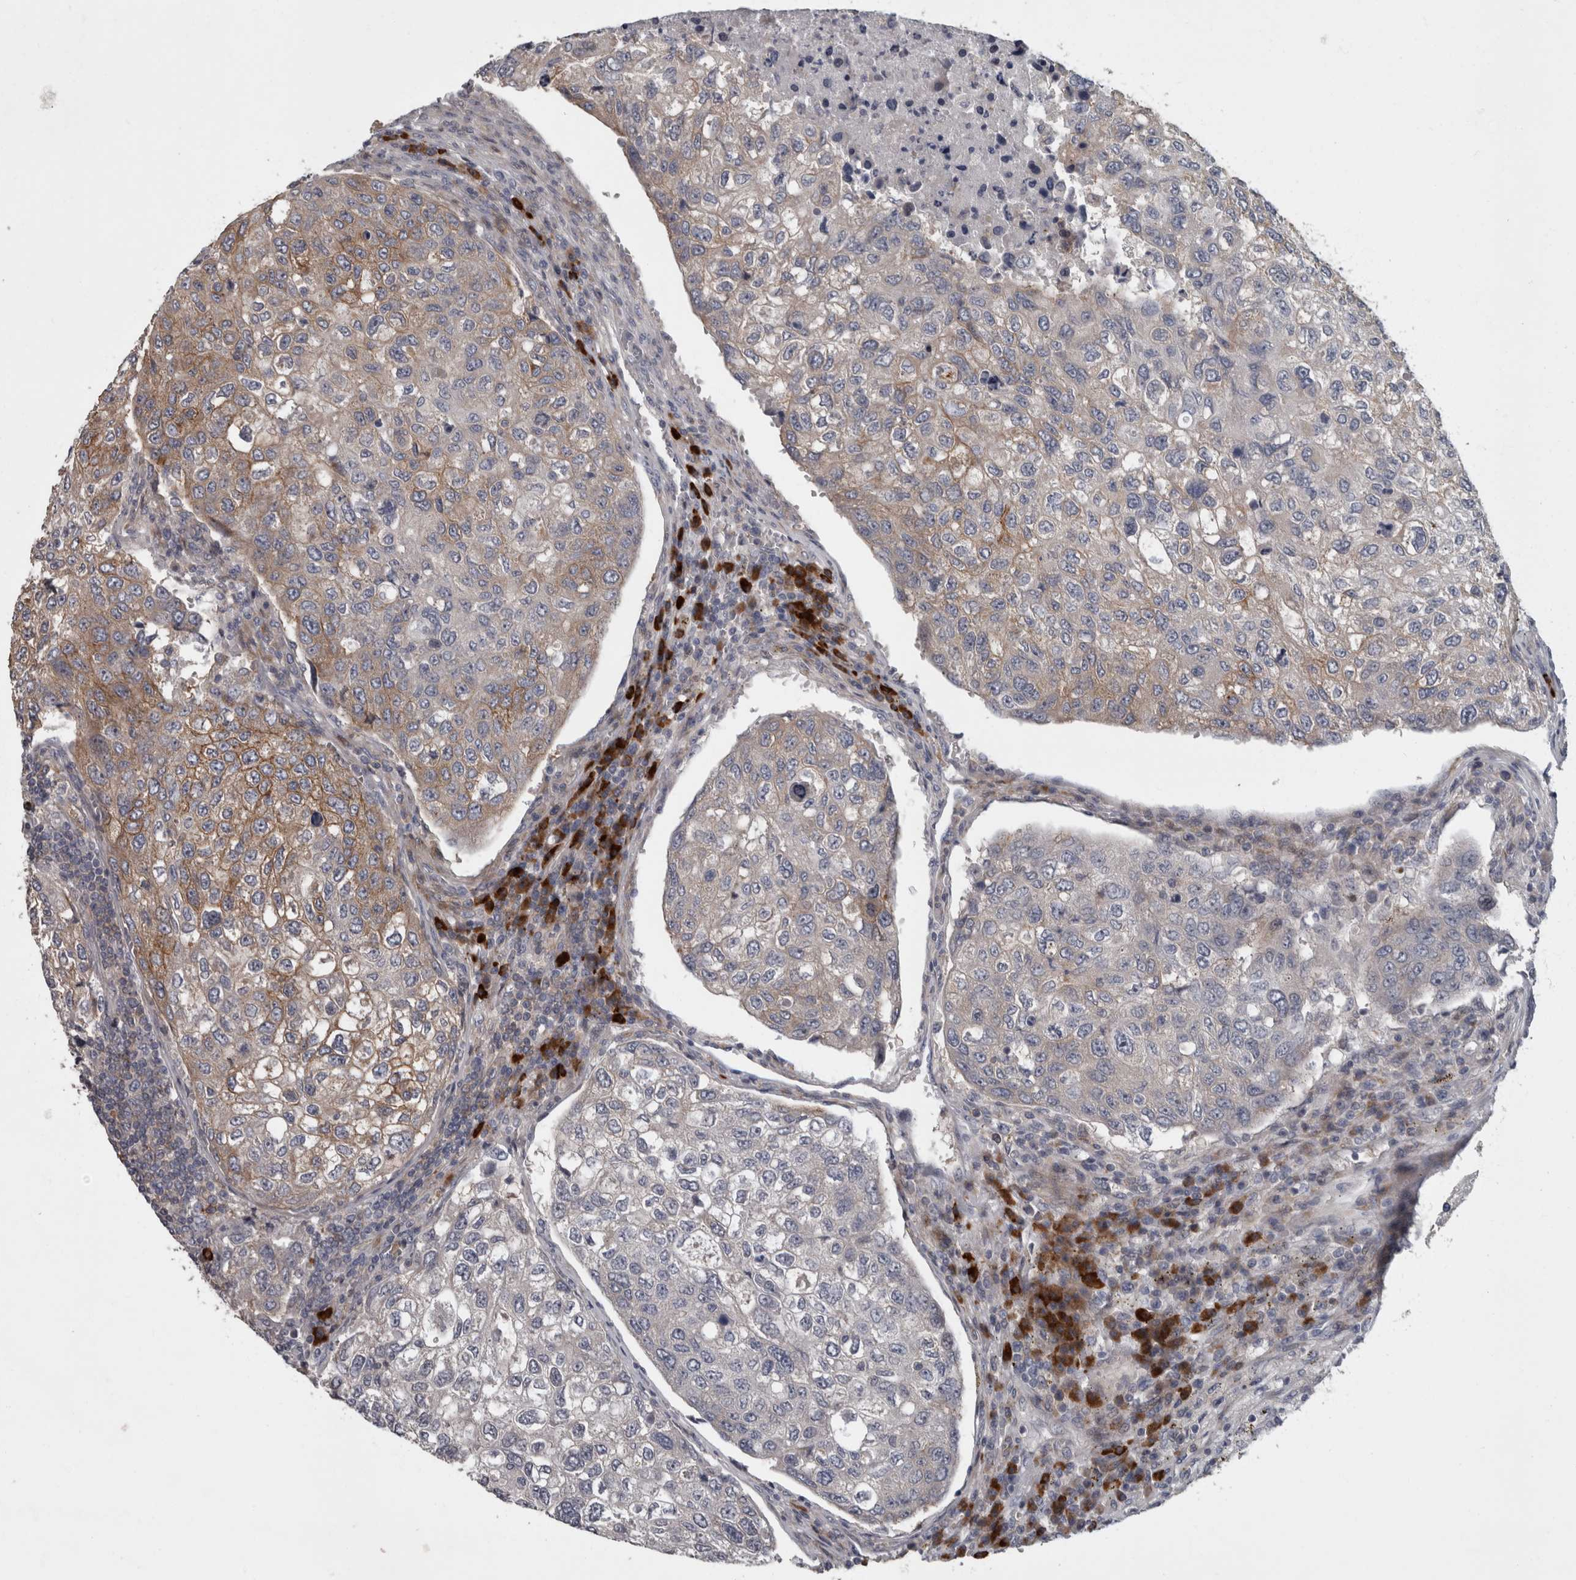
{"staining": {"intensity": "moderate", "quantity": "<25%", "location": "cytoplasmic/membranous"}, "tissue": "urothelial cancer", "cell_type": "Tumor cells", "image_type": "cancer", "snomed": [{"axis": "morphology", "description": "Urothelial carcinoma, High grade"}, {"axis": "topography", "description": "Lymph node"}, {"axis": "topography", "description": "Urinary bladder"}], "caption": "Immunohistochemical staining of human urothelial cancer demonstrates low levels of moderate cytoplasmic/membranous protein positivity in about <25% of tumor cells.", "gene": "CDC42BPG", "patient": {"sex": "male", "age": 51}}